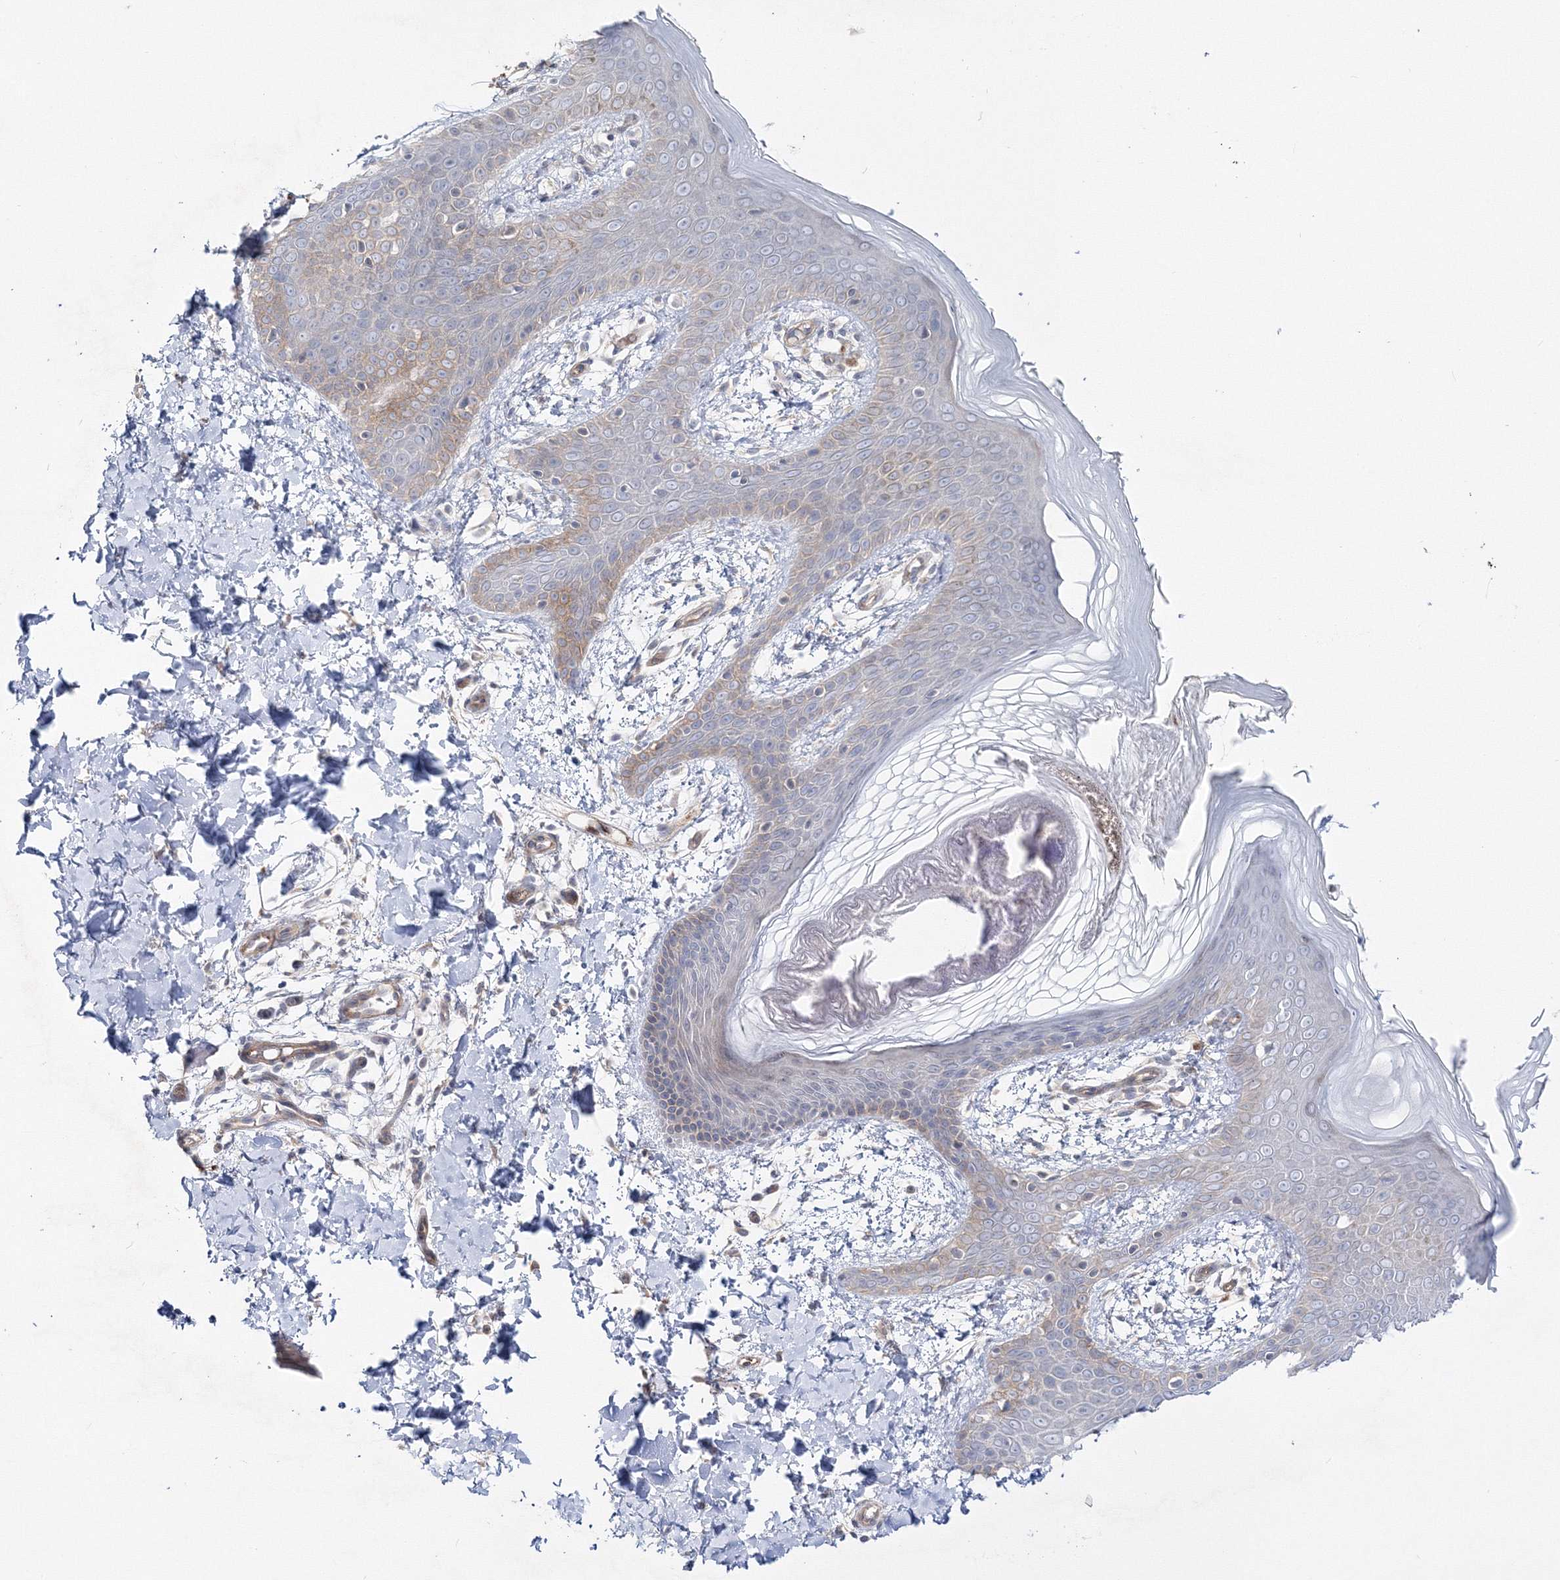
{"staining": {"intensity": "negative", "quantity": "none", "location": "none"}, "tissue": "skin", "cell_type": "Fibroblasts", "image_type": "normal", "snomed": [{"axis": "morphology", "description": "Normal tissue, NOS"}, {"axis": "topography", "description": "Skin"}], "caption": "Immunohistochemistry micrograph of benign skin stained for a protein (brown), which displays no staining in fibroblasts.", "gene": "IPMK", "patient": {"sex": "male", "age": 36}}